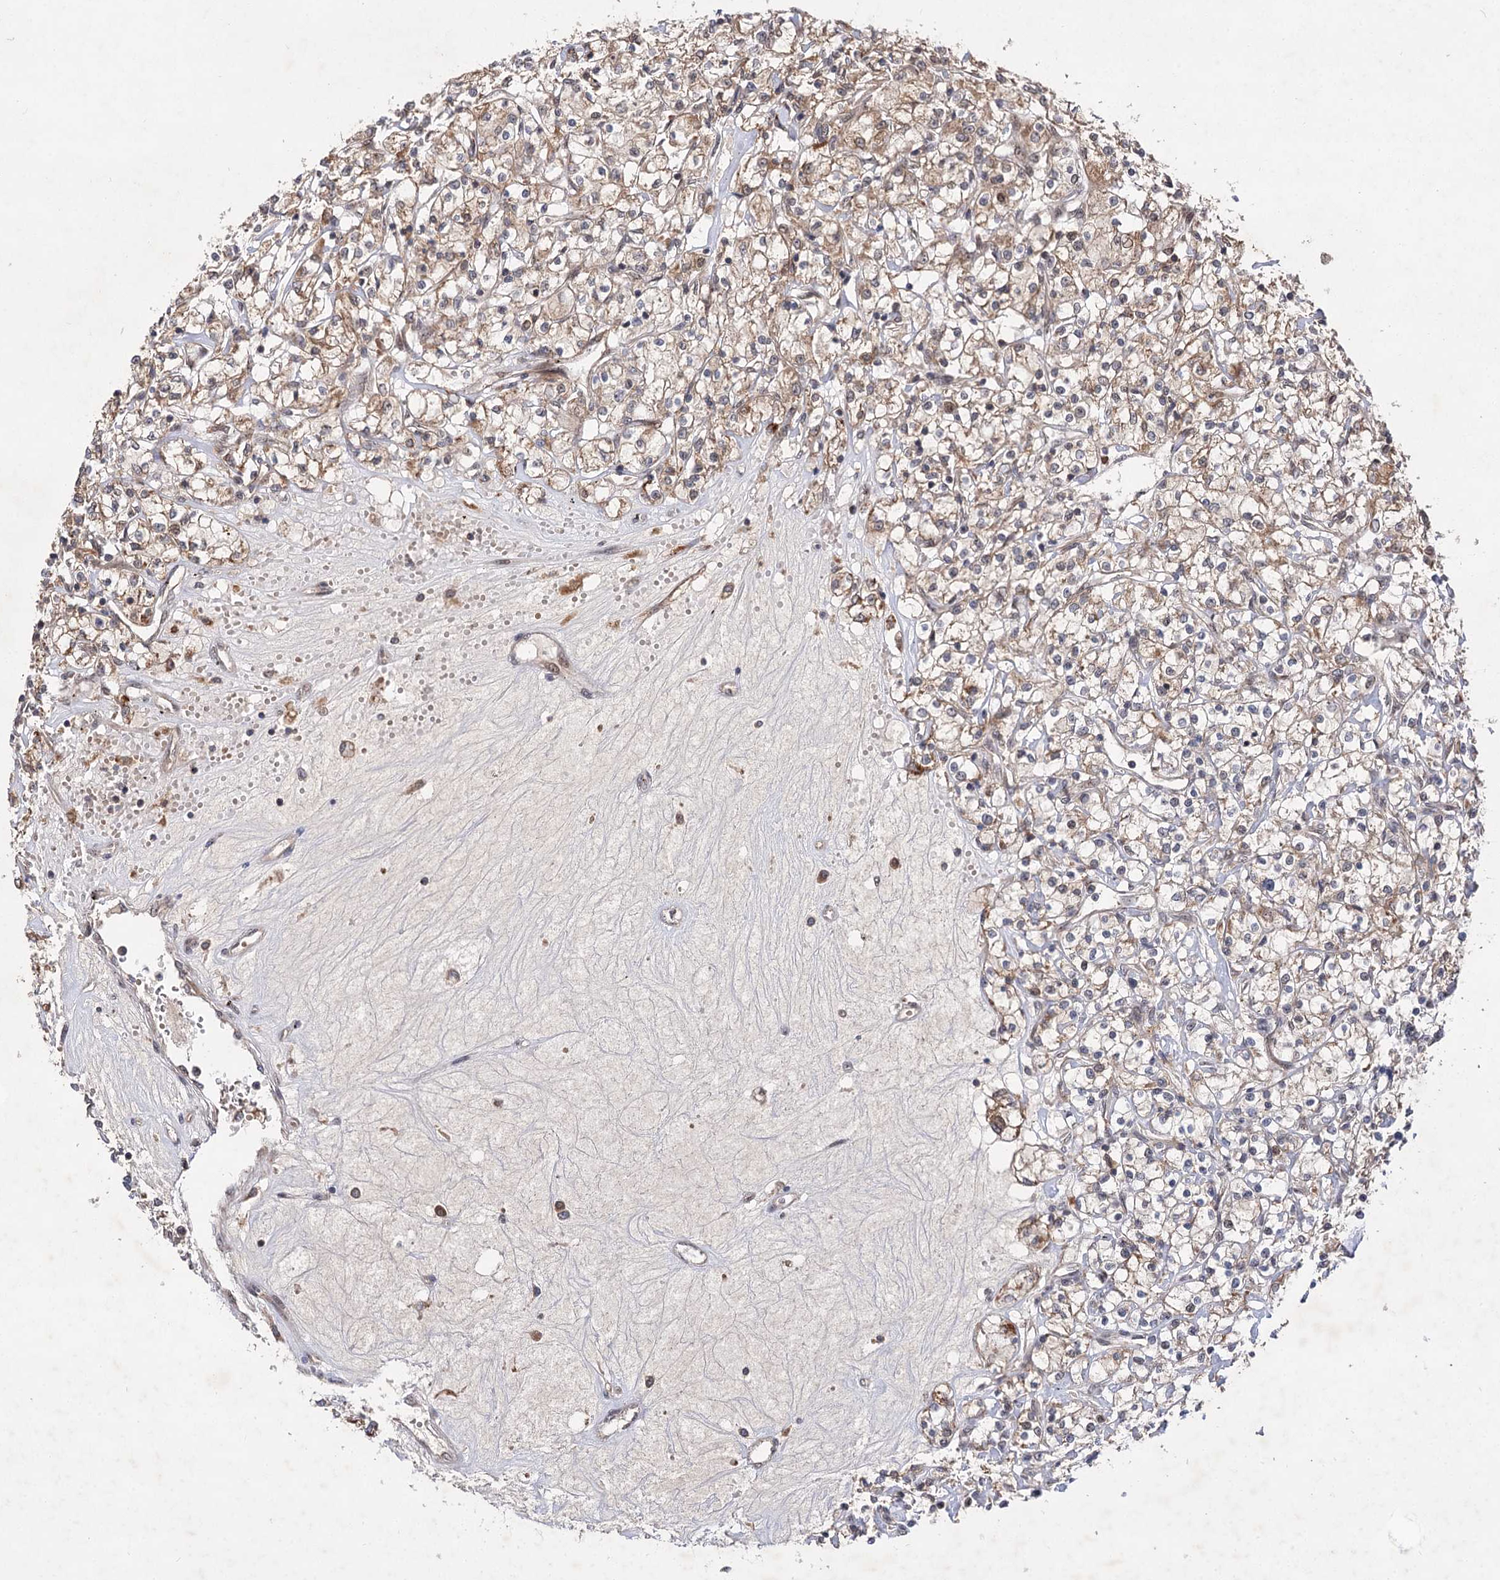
{"staining": {"intensity": "moderate", "quantity": ">75%", "location": "cytoplasmic/membranous"}, "tissue": "renal cancer", "cell_type": "Tumor cells", "image_type": "cancer", "snomed": [{"axis": "morphology", "description": "Adenocarcinoma, NOS"}, {"axis": "topography", "description": "Kidney"}], "caption": "Renal cancer (adenocarcinoma) stained with IHC exhibits moderate cytoplasmic/membranous positivity in approximately >75% of tumor cells.", "gene": "FBXW8", "patient": {"sex": "female", "age": 59}}